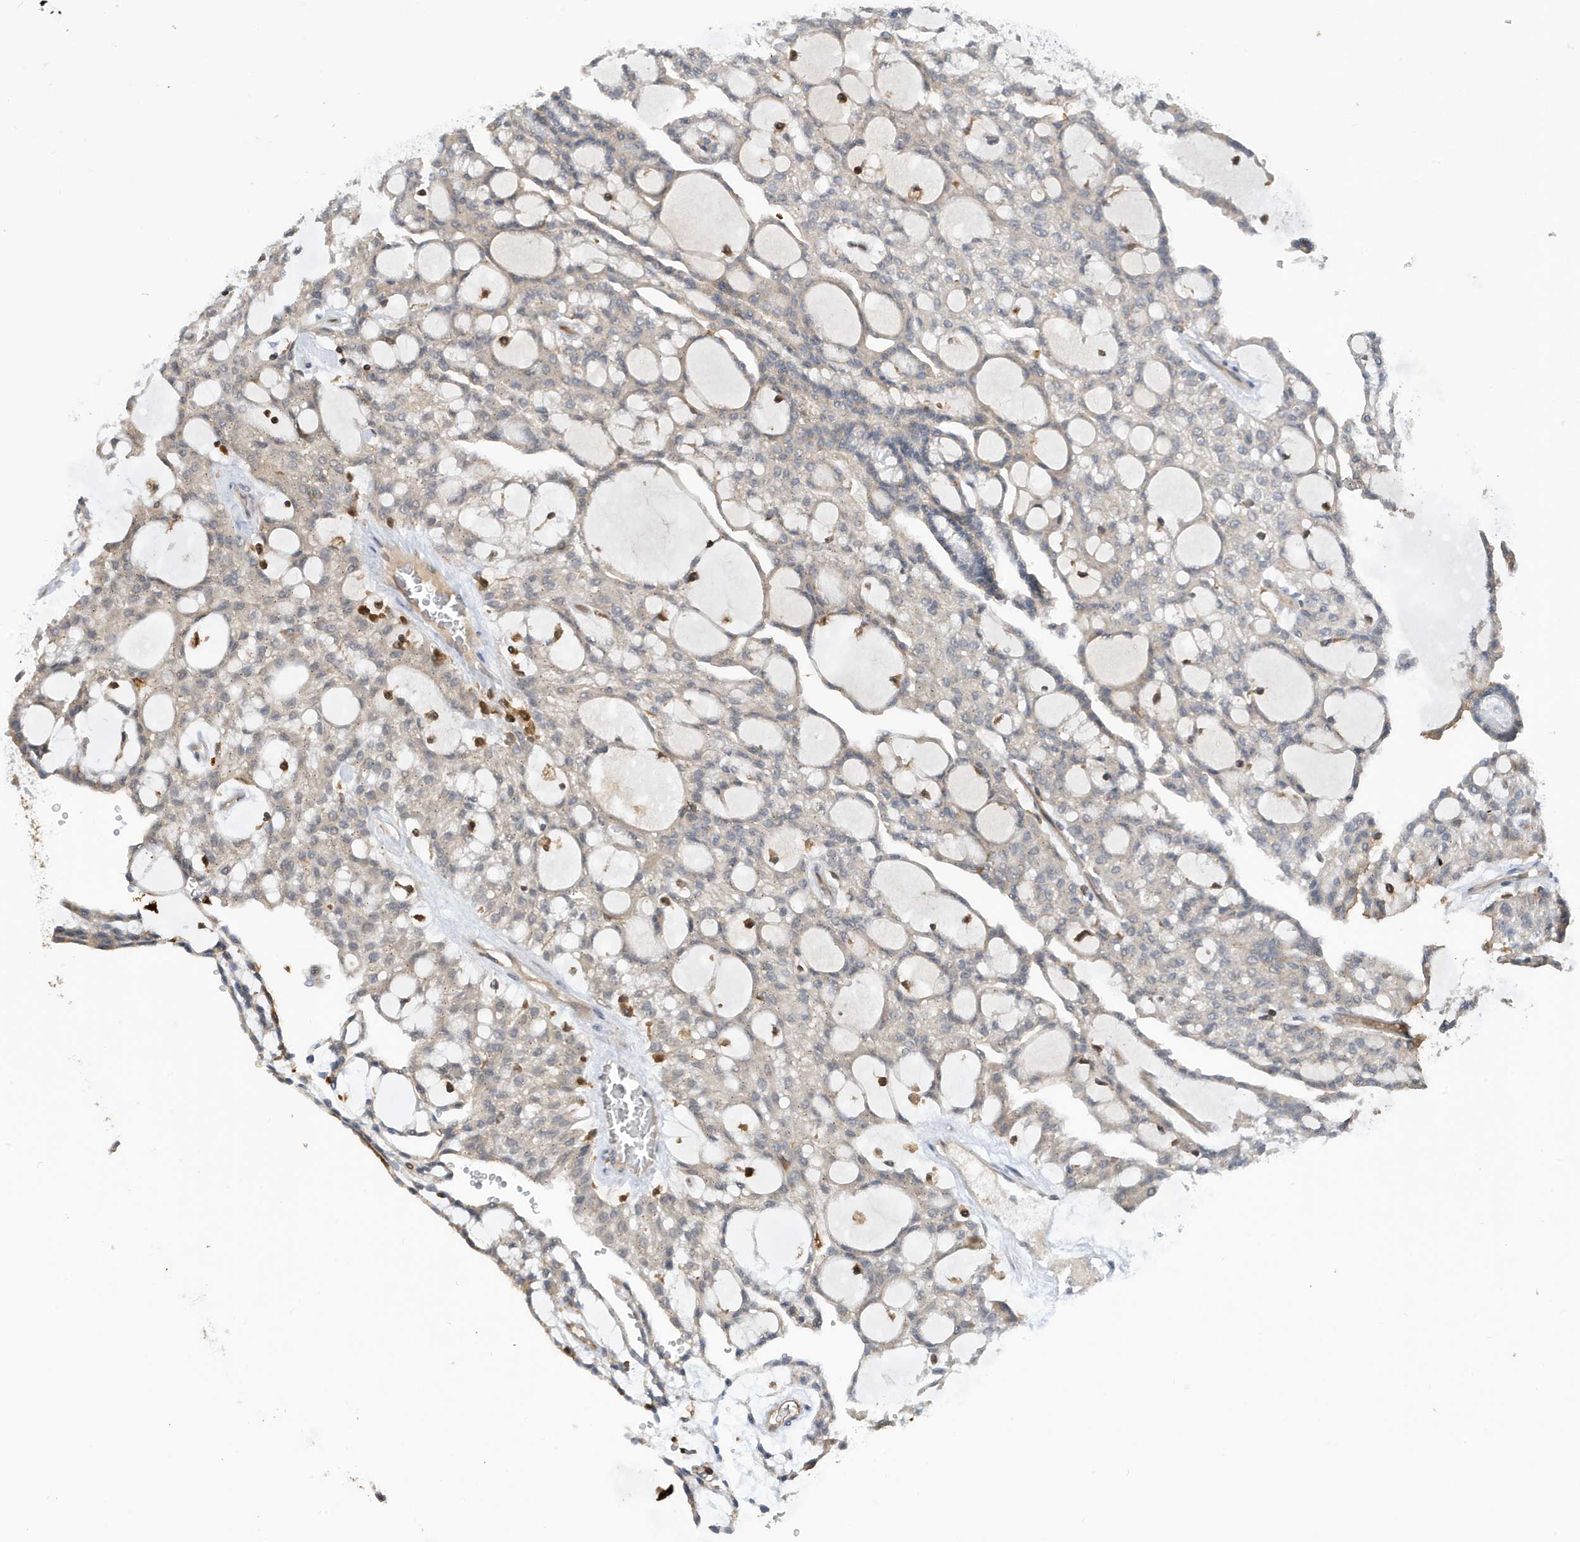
{"staining": {"intensity": "moderate", "quantity": "<25%", "location": "cytoplasmic/membranous"}, "tissue": "renal cancer", "cell_type": "Tumor cells", "image_type": "cancer", "snomed": [{"axis": "morphology", "description": "Adenocarcinoma, NOS"}, {"axis": "topography", "description": "Kidney"}], "caption": "Immunohistochemical staining of human renal cancer demonstrates moderate cytoplasmic/membranous protein expression in approximately <25% of tumor cells.", "gene": "NSUN3", "patient": {"sex": "male", "age": 63}}